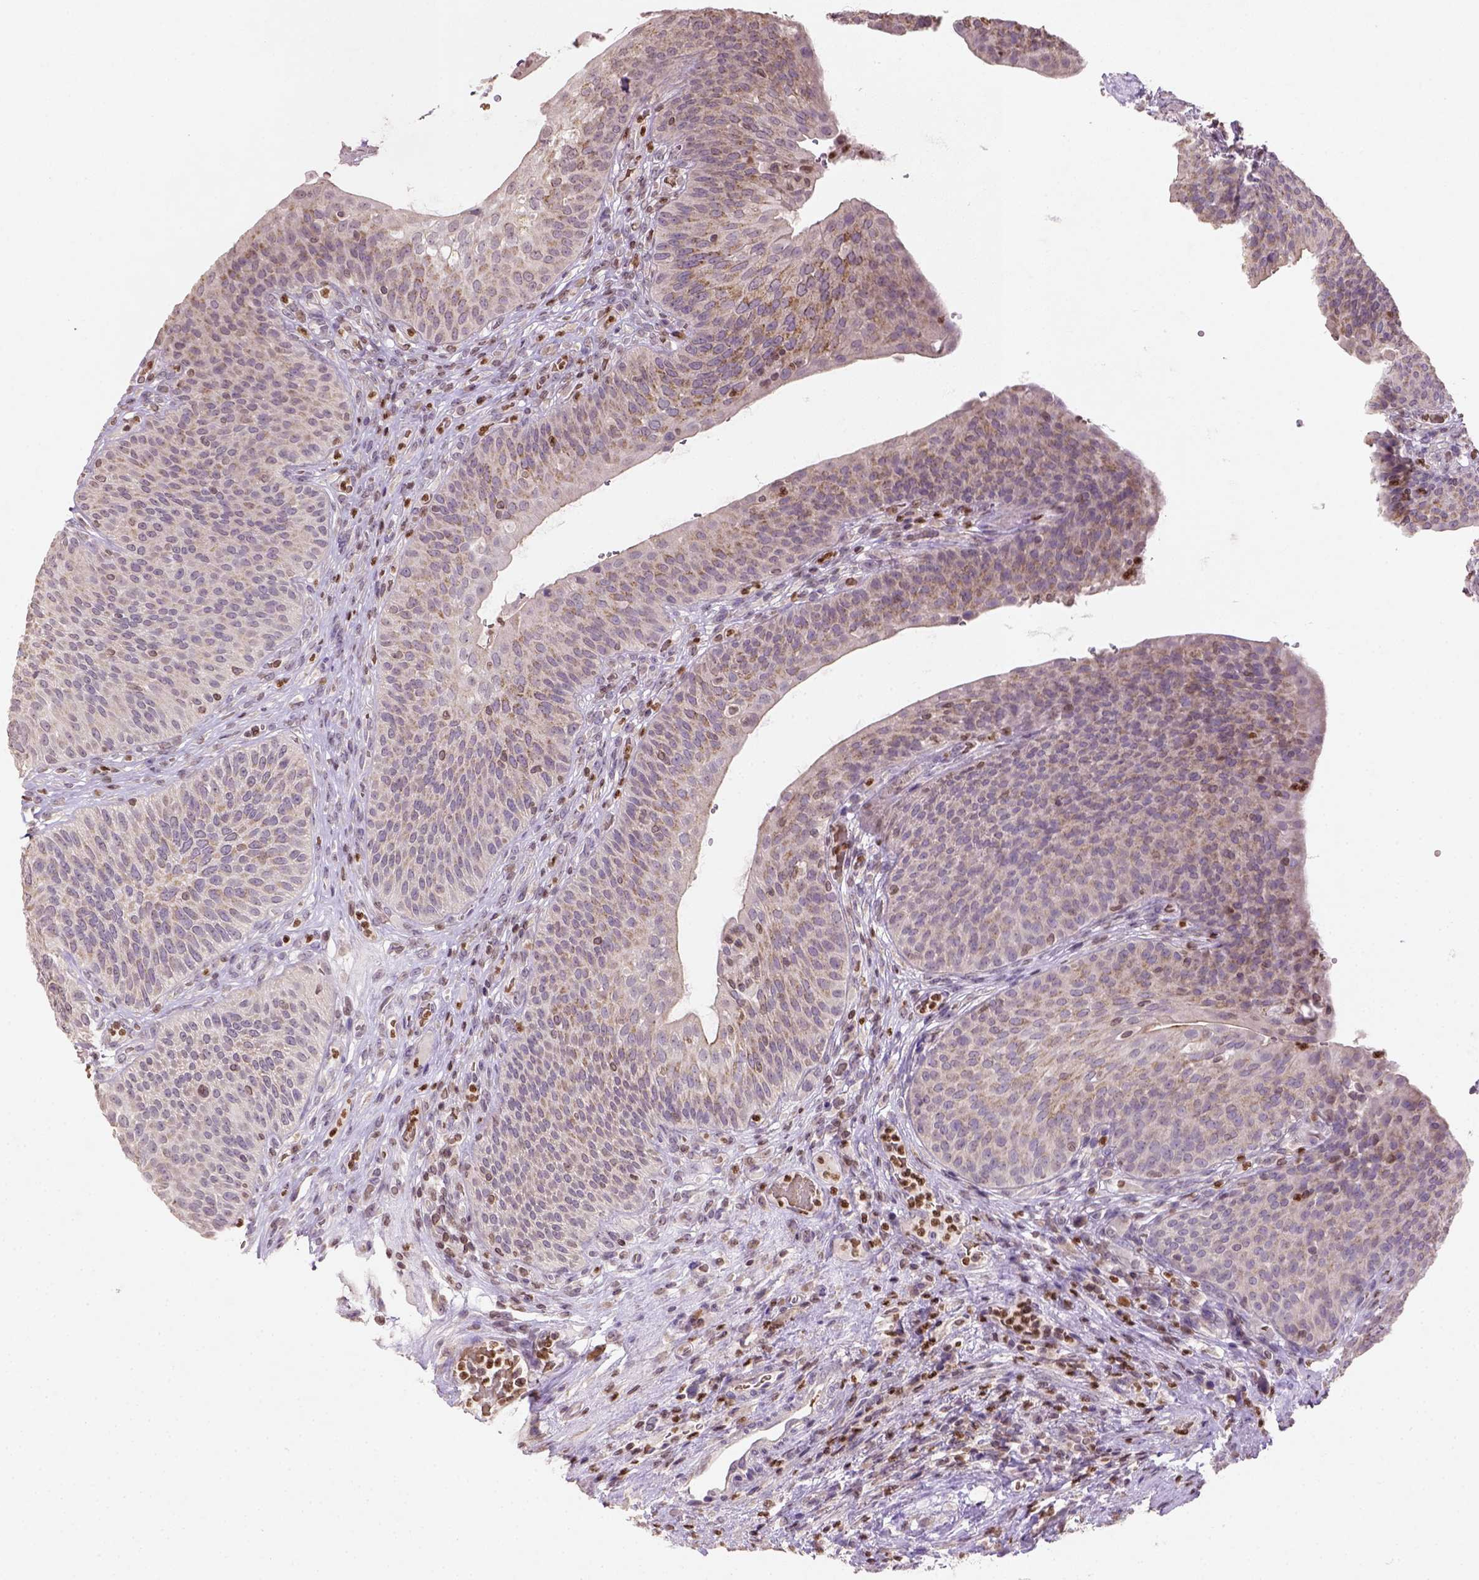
{"staining": {"intensity": "moderate", "quantity": "<25%", "location": "cytoplasmic/membranous"}, "tissue": "urinary bladder", "cell_type": "Urothelial cells", "image_type": "normal", "snomed": [{"axis": "morphology", "description": "Normal tissue, NOS"}, {"axis": "topography", "description": "Urinary bladder"}, {"axis": "topography", "description": "Peripheral nerve tissue"}], "caption": "This histopathology image displays immunohistochemistry staining of benign human urinary bladder, with low moderate cytoplasmic/membranous staining in about <25% of urothelial cells.", "gene": "NUDT3", "patient": {"sex": "male", "age": 66}}